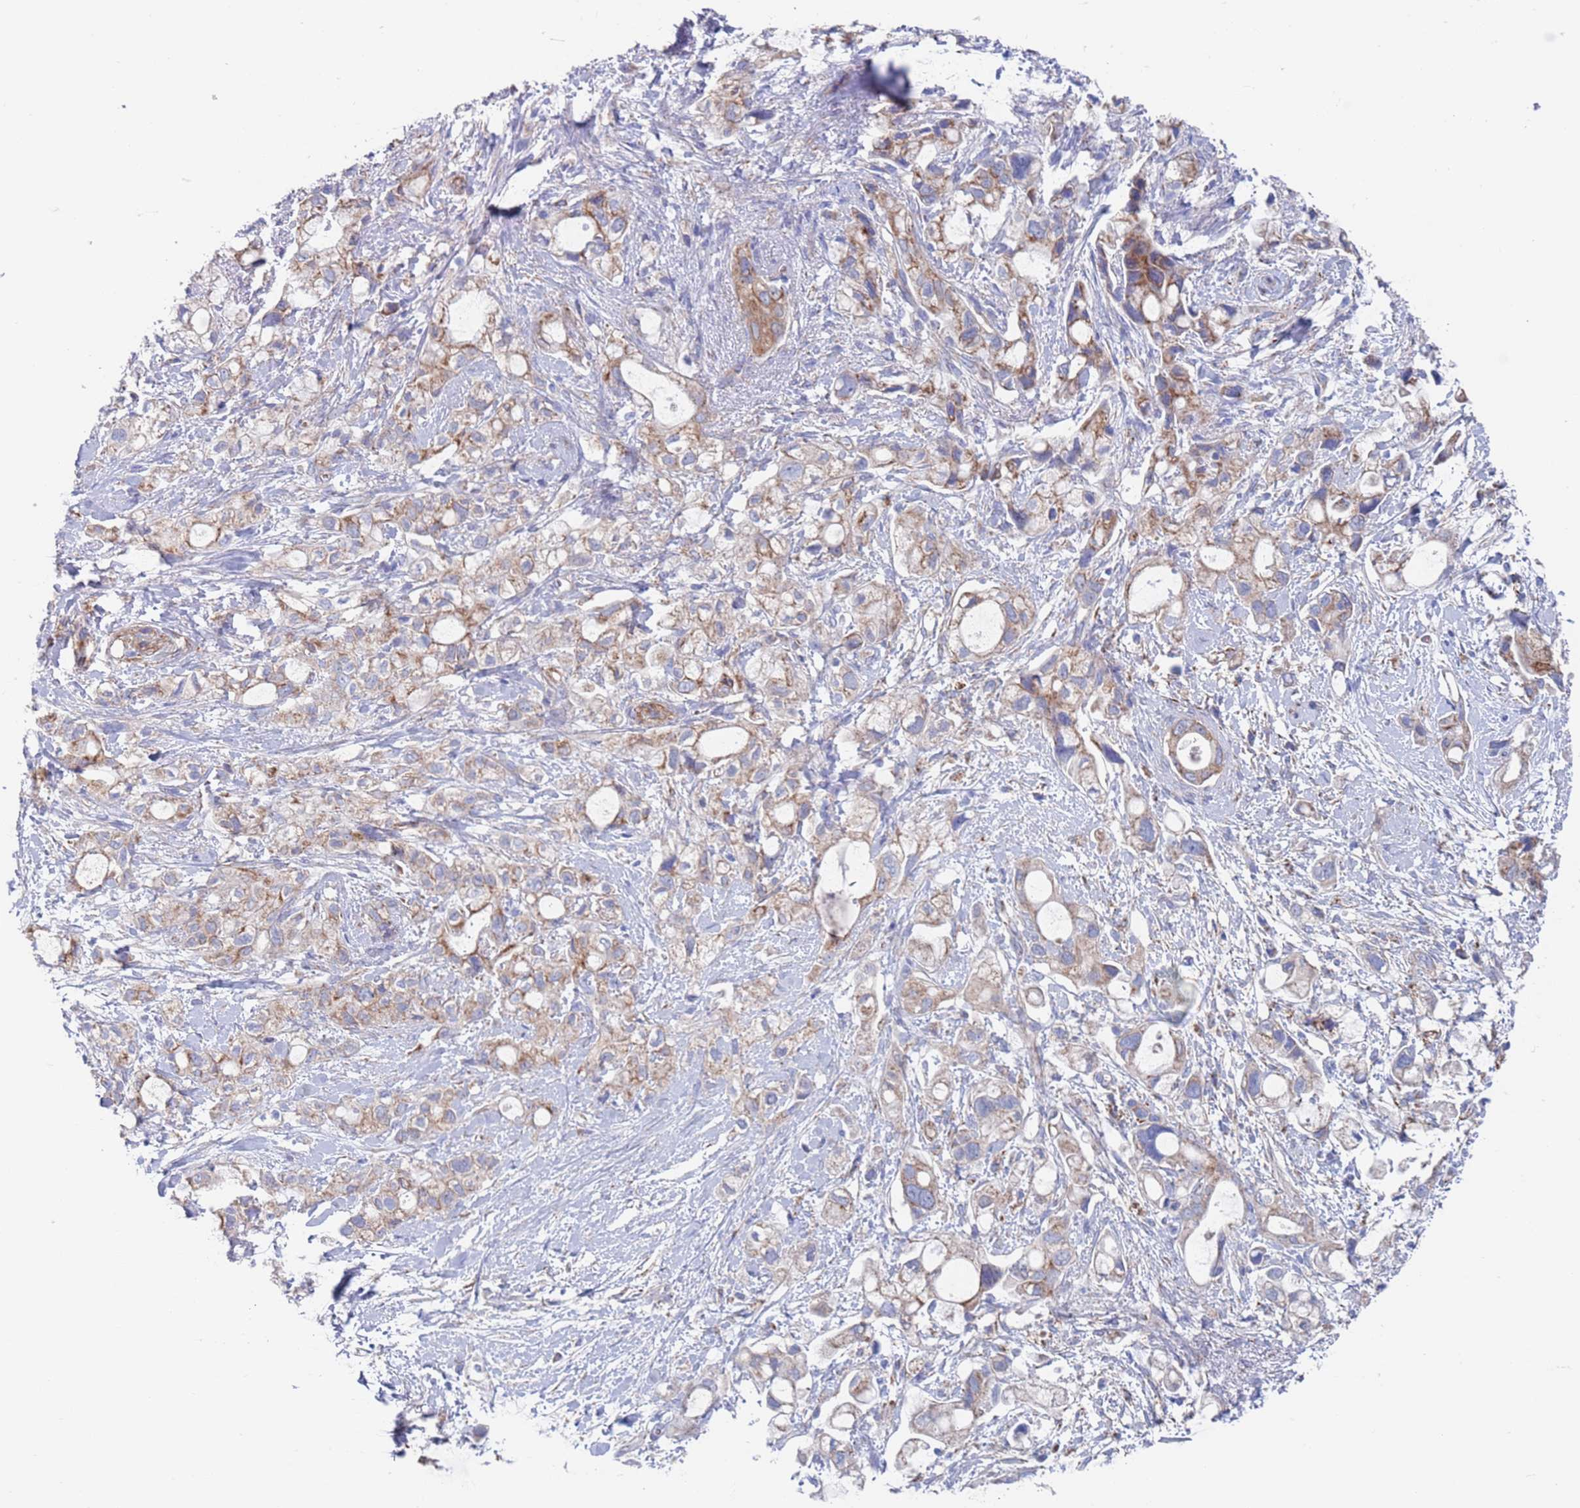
{"staining": {"intensity": "weak", "quantity": "25%-75%", "location": "cytoplasmic/membranous"}, "tissue": "pancreatic cancer", "cell_type": "Tumor cells", "image_type": "cancer", "snomed": [{"axis": "morphology", "description": "Adenocarcinoma, NOS"}, {"axis": "topography", "description": "Pancreas"}], "caption": "A photomicrograph of adenocarcinoma (pancreatic) stained for a protein exhibits weak cytoplasmic/membranous brown staining in tumor cells. The staining was performed using DAB (3,3'-diaminobenzidine) to visualize the protein expression in brown, while the nuclei were stained in blue with hematoxylin (Magnification: 20x).", "gene": "CHCHD6", "patient": {"sex": "female", "age": 56}}